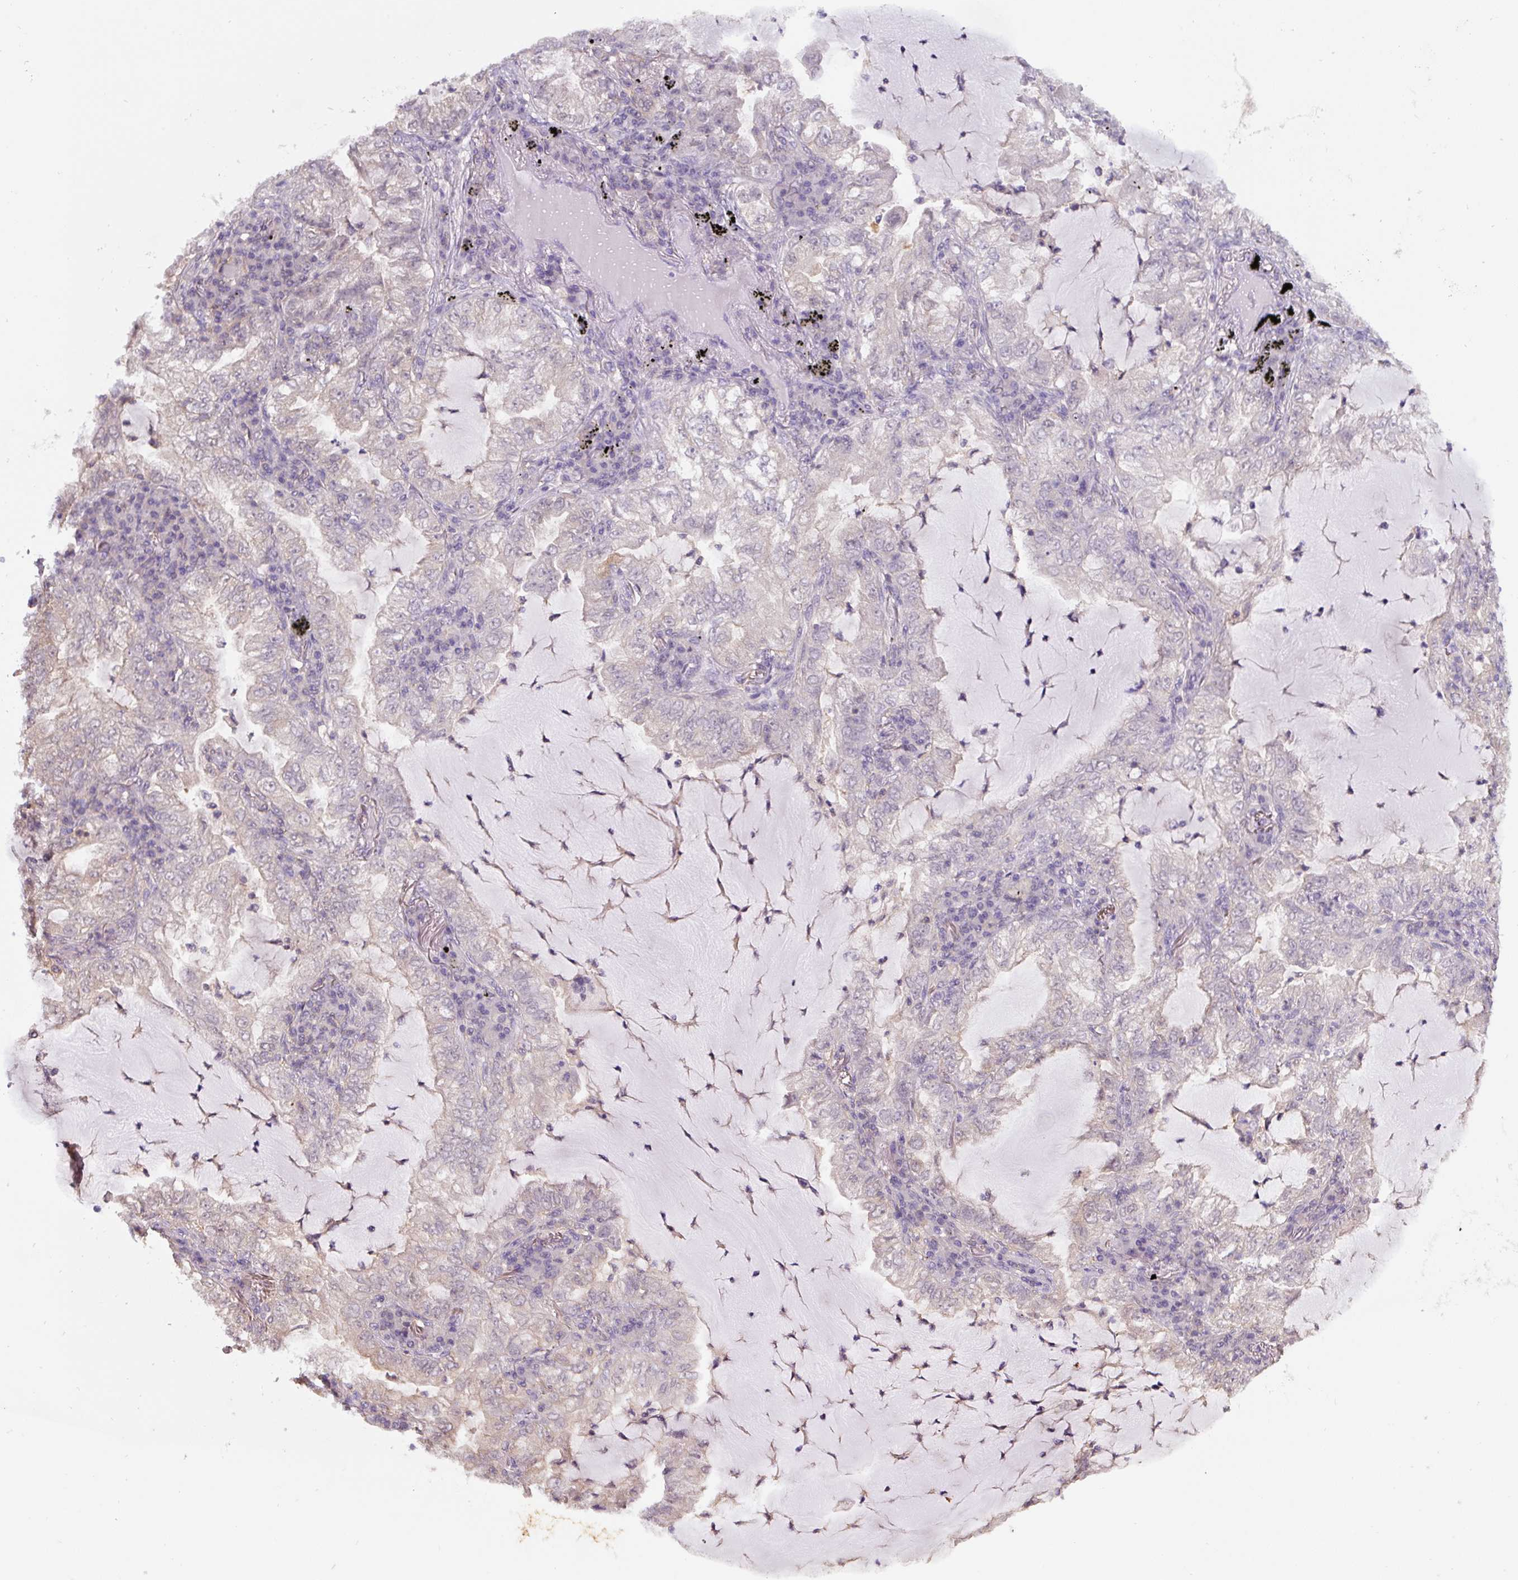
{"staining": {"intensity": "negative", "quantity": "none", "location": "none"}, "tissue": "lung cancer", "cell_type": "Tumor cells", "image_type": "cancer", "snomed": [{"axis": "morphology", "description": "Adenocarcinoma, NOS"}, {"axis": "topography", "description": "Lung"}], "caption": "Immunohistochemistry photomicrograph of neoplastic tissue: lung cancer stained with DAB demonstrates no significant protein expression in tumor cells. (IHC, brightfield microscopy, high magnification).", "gene": "ST13", "patient": {"sex": "female", "age": 73}}